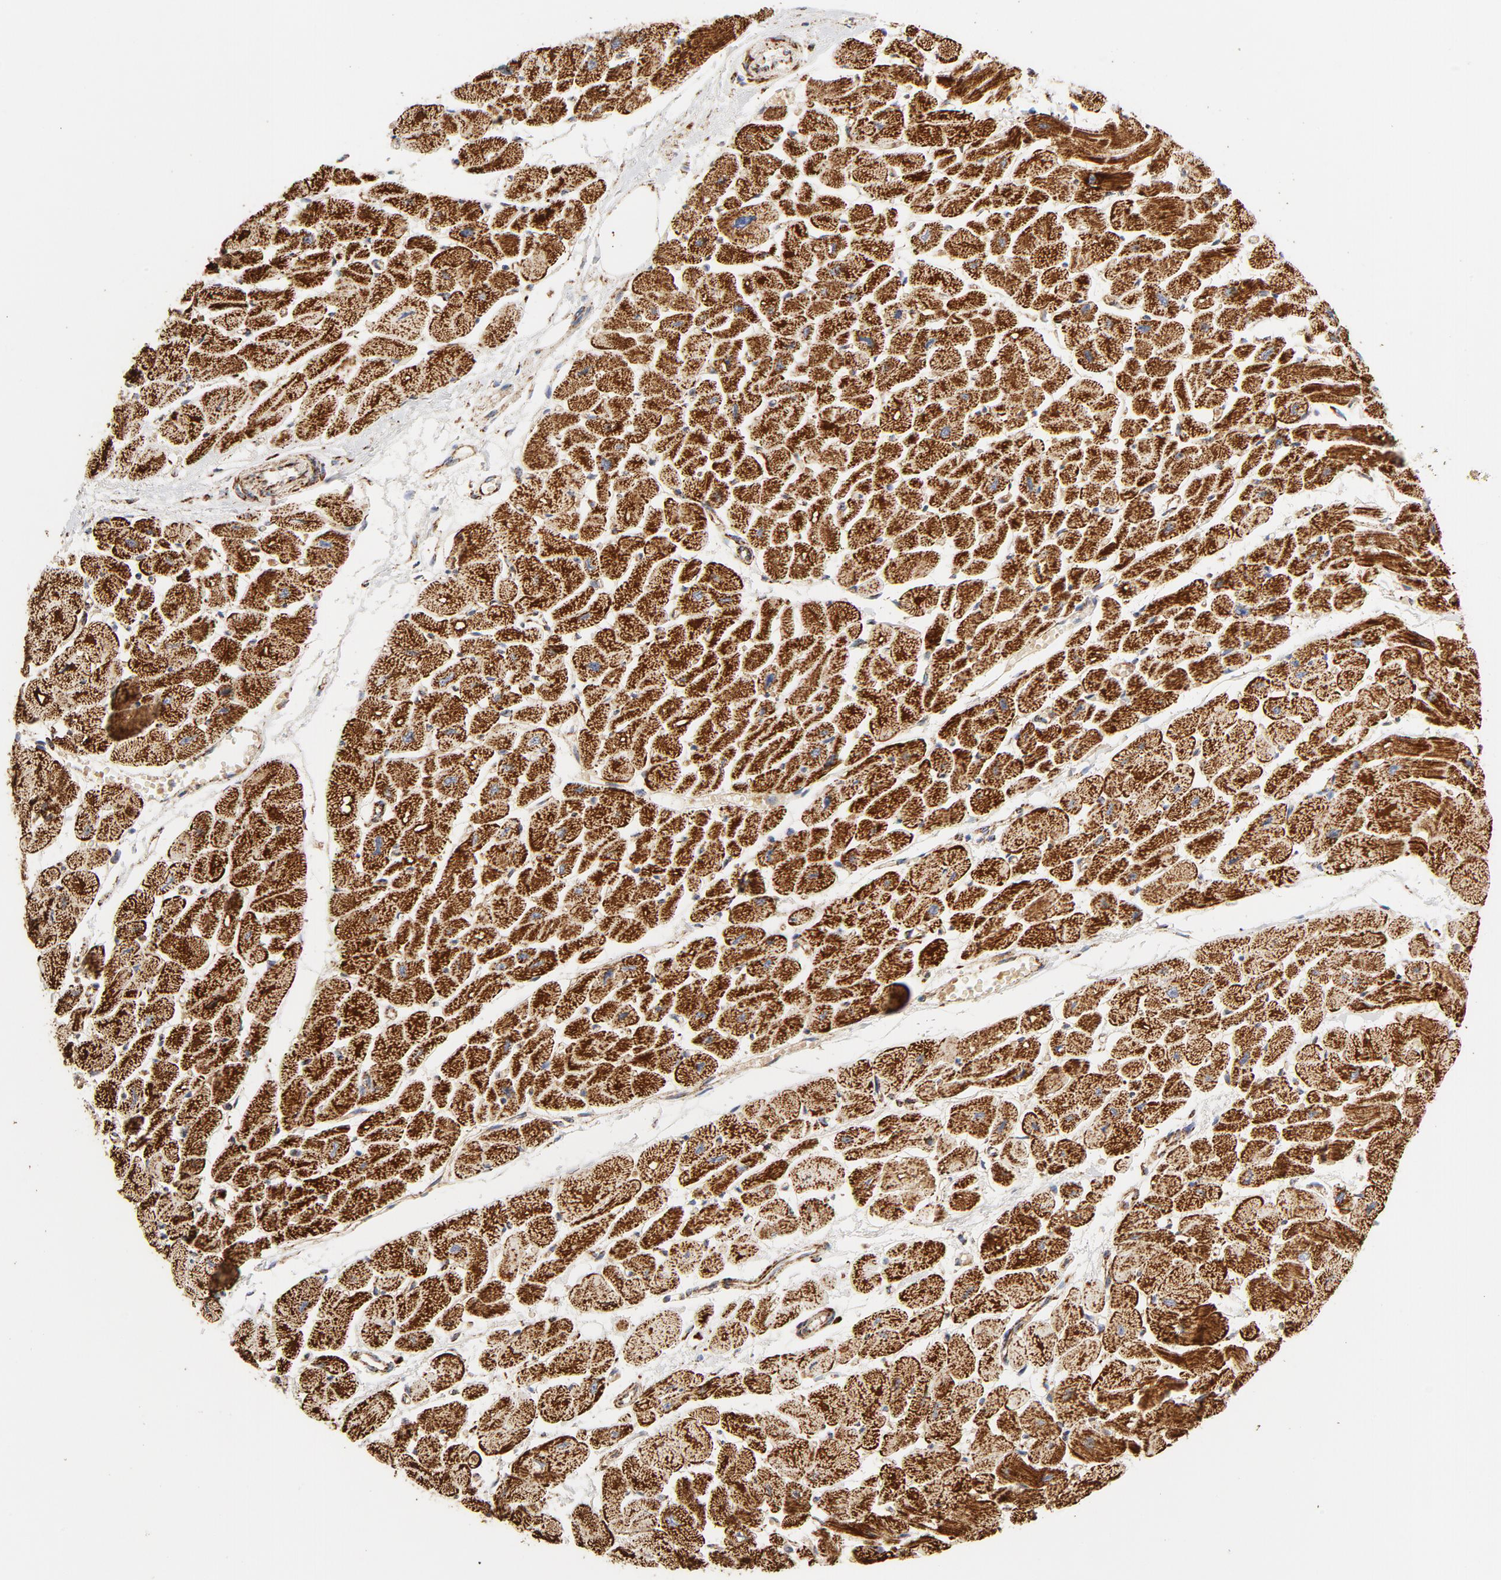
{"staining": {"intensity": "strong", "quantity": ">75%", "location": "cytoplasmic/membranous"}, "tissue": "heart muscle", "cell_type": "Cardiomyocytes", "image_type": "normal", "snomed": [{"axis": "morphology", "description": "Normal tissue, NOS"}, {"axis": "topography", "description": "Heart"}], "caption": "The immunohistochemical stain shows strong cytoplasmic/membranous expression in cardiomyocytes of normal heart muscle. Immunohistochemistry stains the protein of interest in brown and the nuclei are stained blue.", "gene": "PCNX4", "patient": {"sex": "female", "age": 54}}